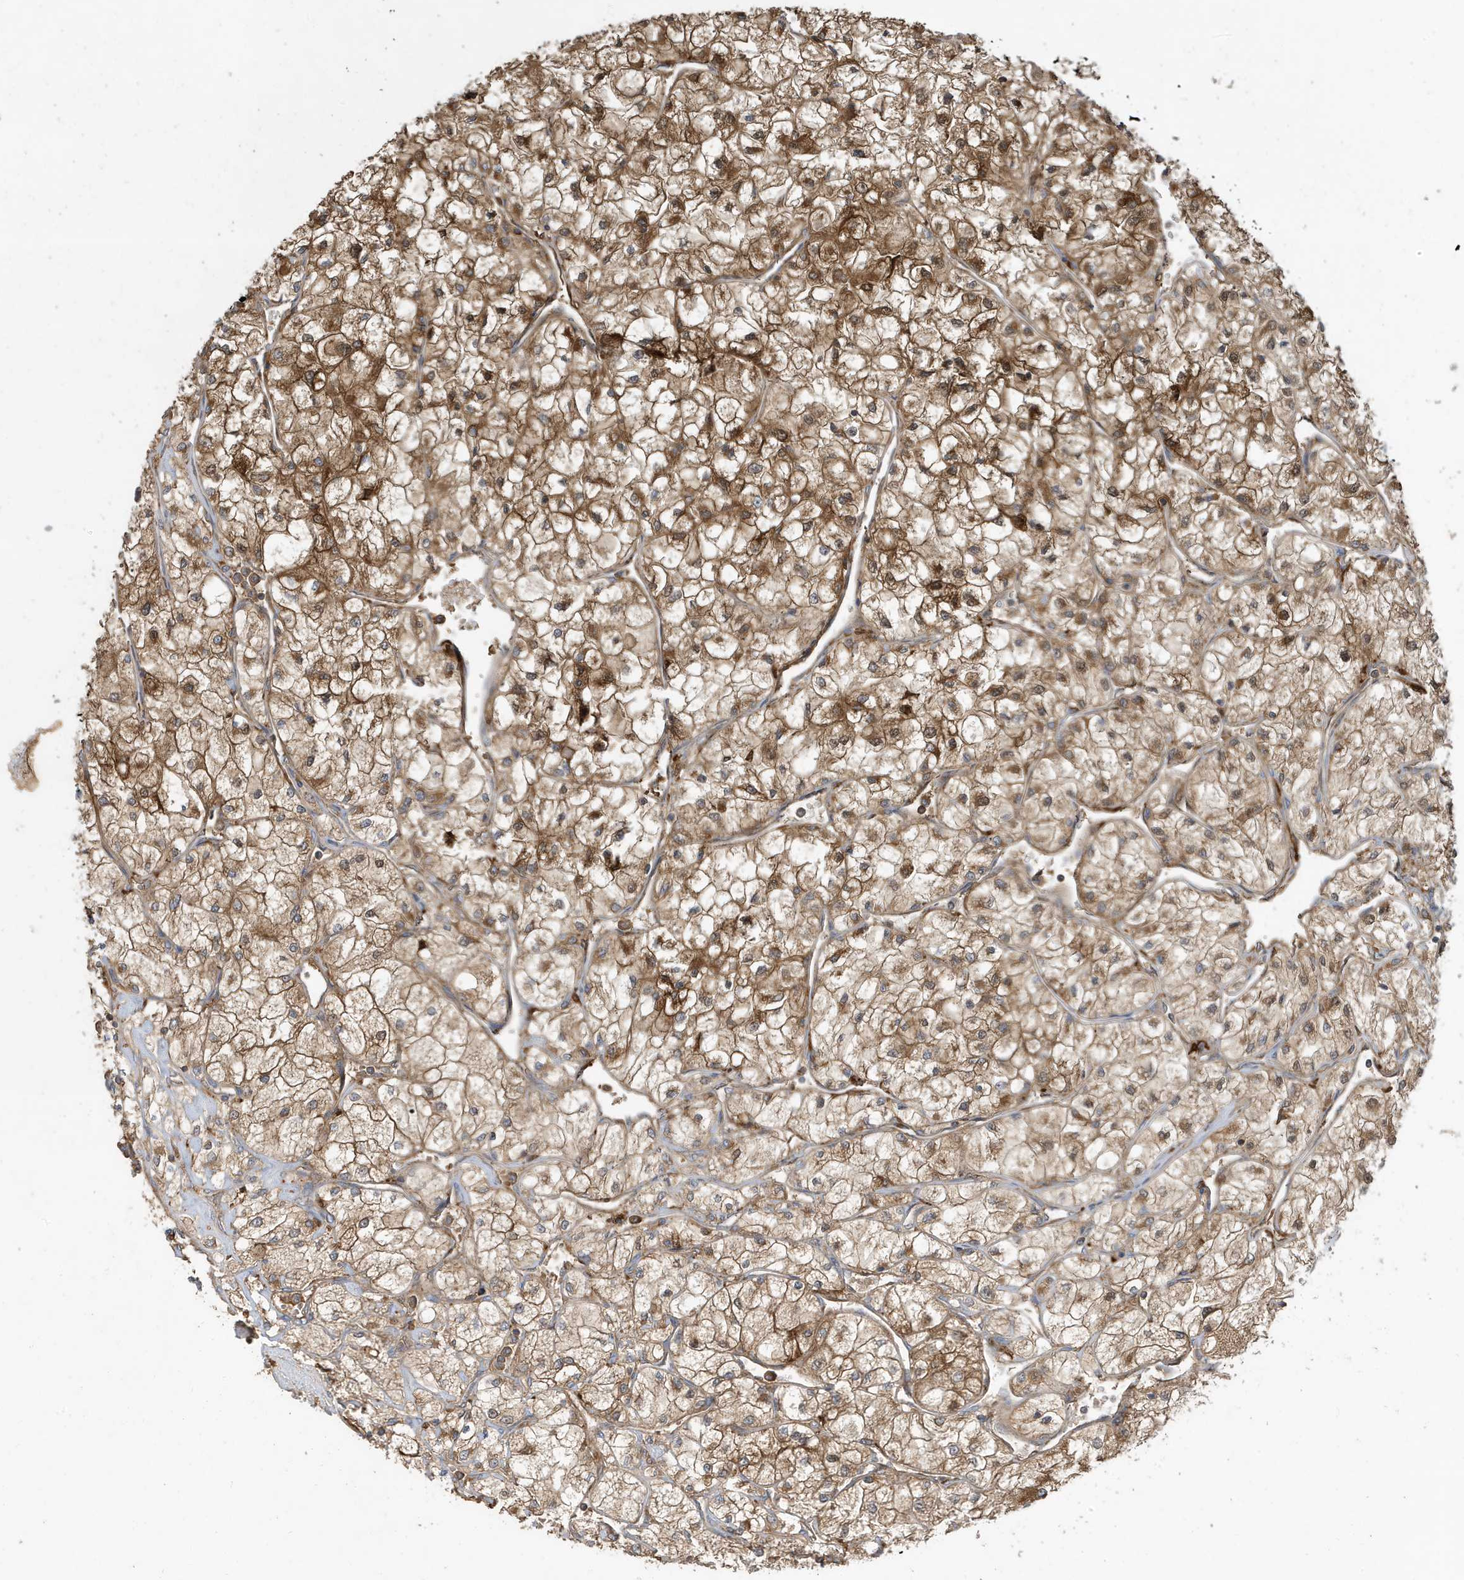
{"staining": {"intensity": "moderate", "quantity": ">75%", "location": "cytoplasmic/membranous"}, "tissue": "renal cancer", "cell_type": "Tumor cells", "image_type": "cancer", "snomed": [{"axis": "morphology", "description": "Adenocarcinoma, NOS"}, {"axis": "topography", "description": "Kidney"}], "caption": "Tumor cells demonstrate moderate cytoplasmic/membranous expression in about >75% of cells in adenocarcinoma (renal).", "gene": "ABTB1", "patient": {"sex": "male", "age": 80}}